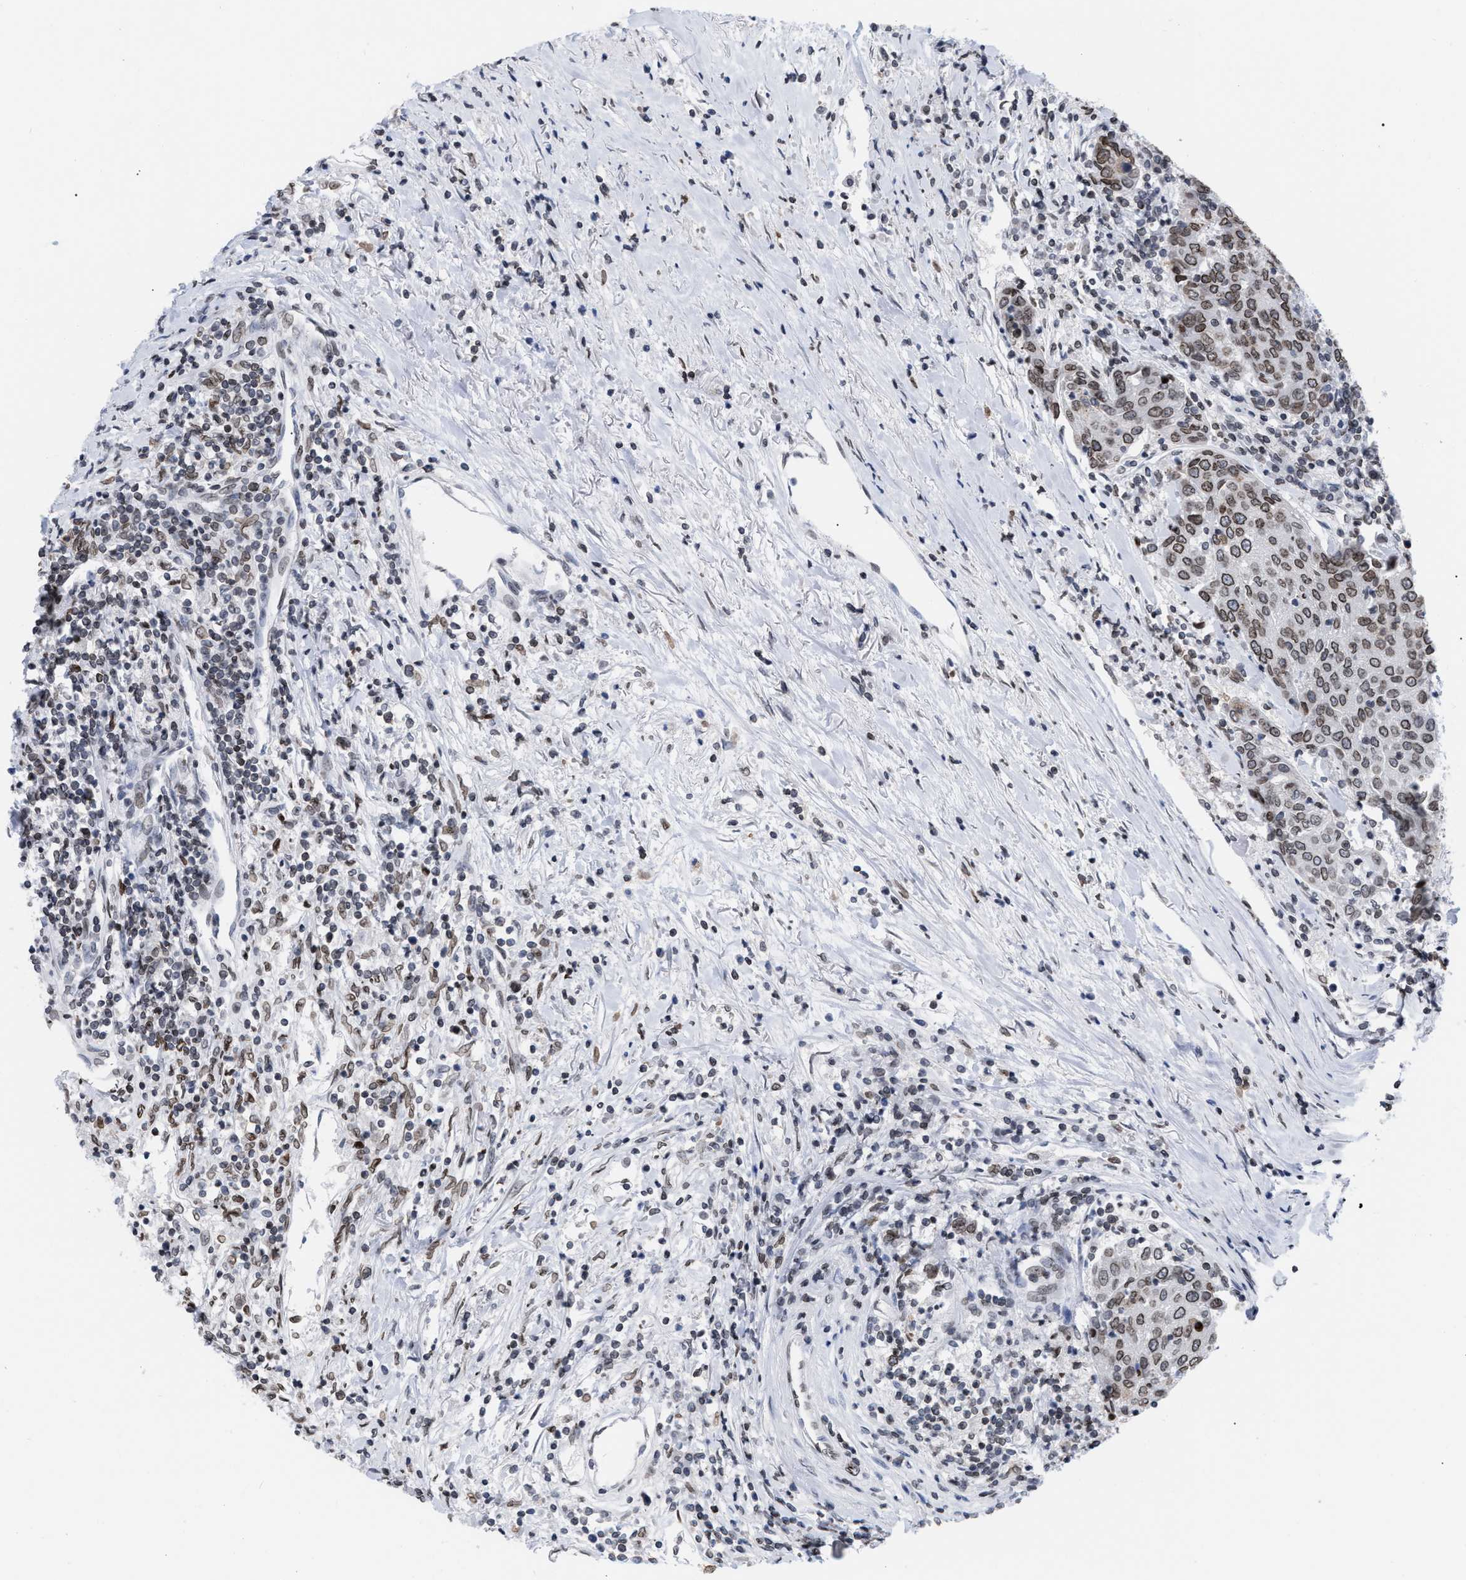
{"staining": {"intensity": "moderate", "quantity": ">75%", "location": "cytoplasmic/membranous,nuclear"}, "tissue": "urothelial cancer", "cell_type": "Tumor cells", "image_type": "cancer", "snomed": [{"axis": "morphology", "description": "Urothelial carcinoma, High grade"}, {"axis": "topography", "description": "Urinary bladder"}], "caption": "Approximately >75% of tumor cells in high-grade urothelial carcinoma demonstrate moderate cytoplasmic/membranous and nuclear protein staining as visualized by brown immunohistochemical staining.", "gene": "TPR", "patient": {"sex": "female", "age": 85}}